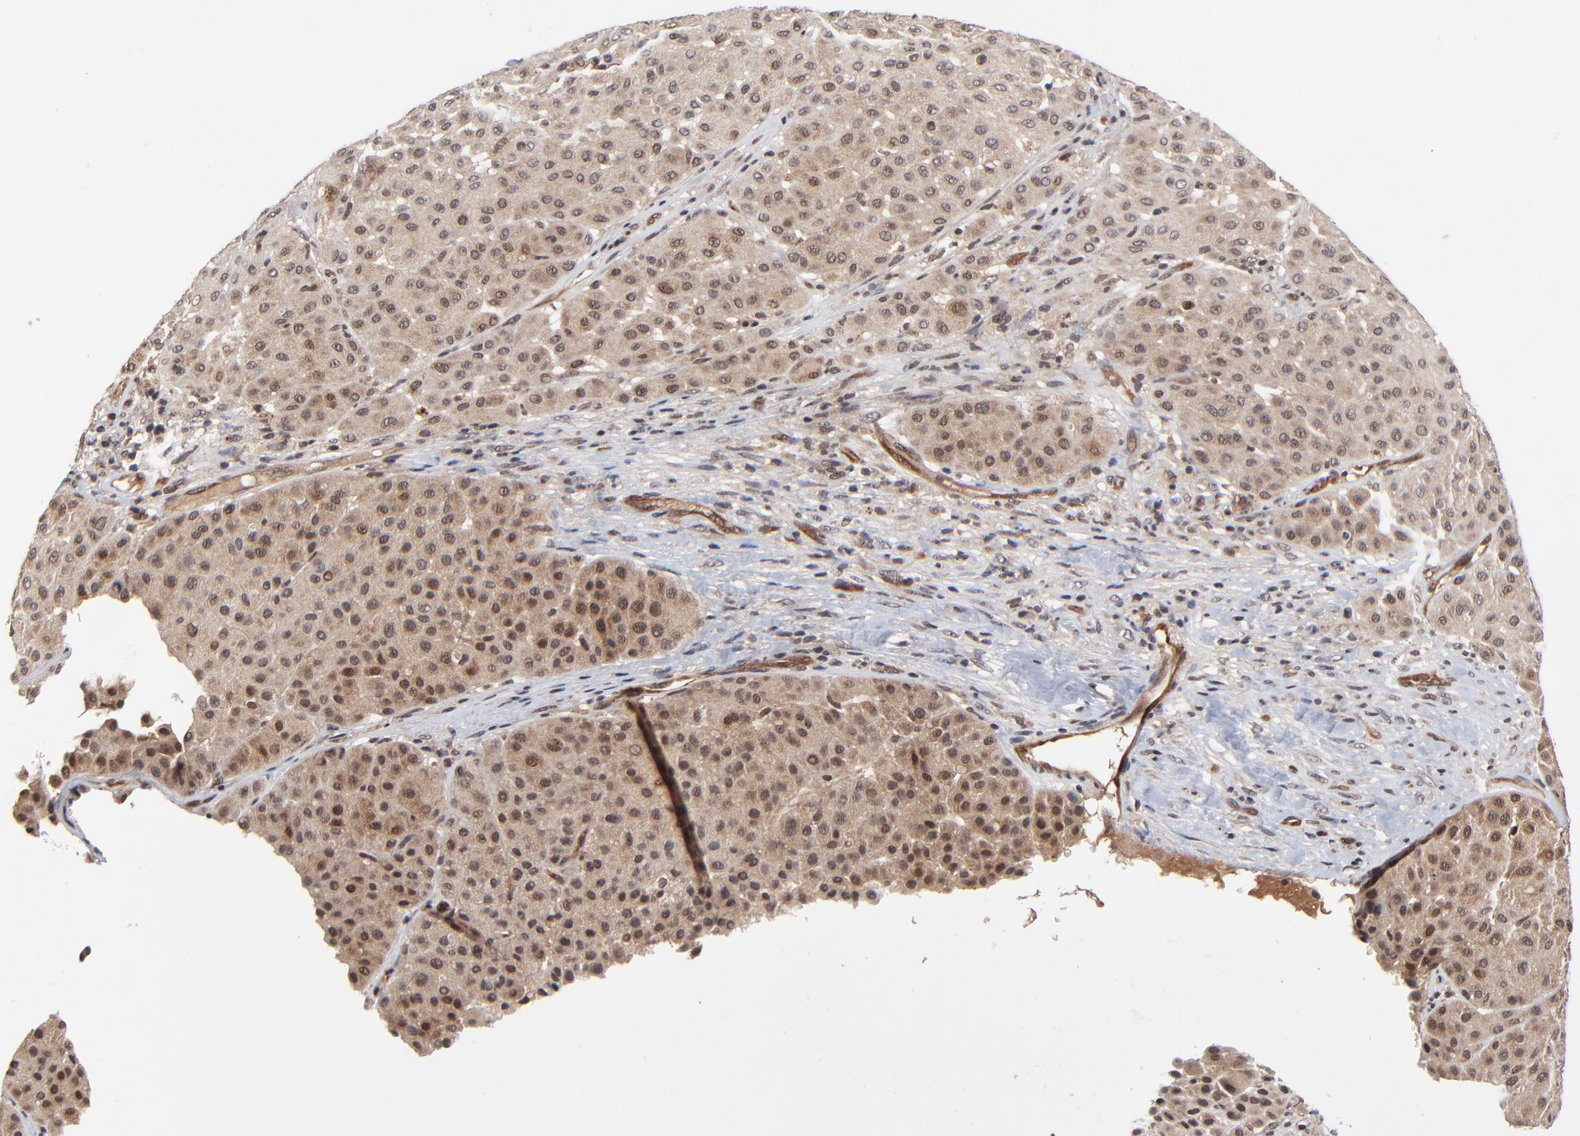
{"staining": {"intensity": "moderate", "quantity": ">75%", "location": "cytoplasmic/membranous,nuclear"}, "tissue": "melanoma", "cell_type": "Tumor cells", "image_type": "cancer", "snomed": [{"axis": "morphology", "description": "Normal tissue, NOS"}, {"axis": "morphology", "description": "Malignant melanoma, Metastatic site"}, {"axis": "topography", "description": "Skin"}], "caption": "Malignant melanoma (metastatic site) stained with immunohistochemistry exhibits moderate cytoplasmic/membranous and nuclear positivity in approximately >75% of tumor cells.", "gene": "CASP10", "patient": {"sex": "male", "age": 41}}